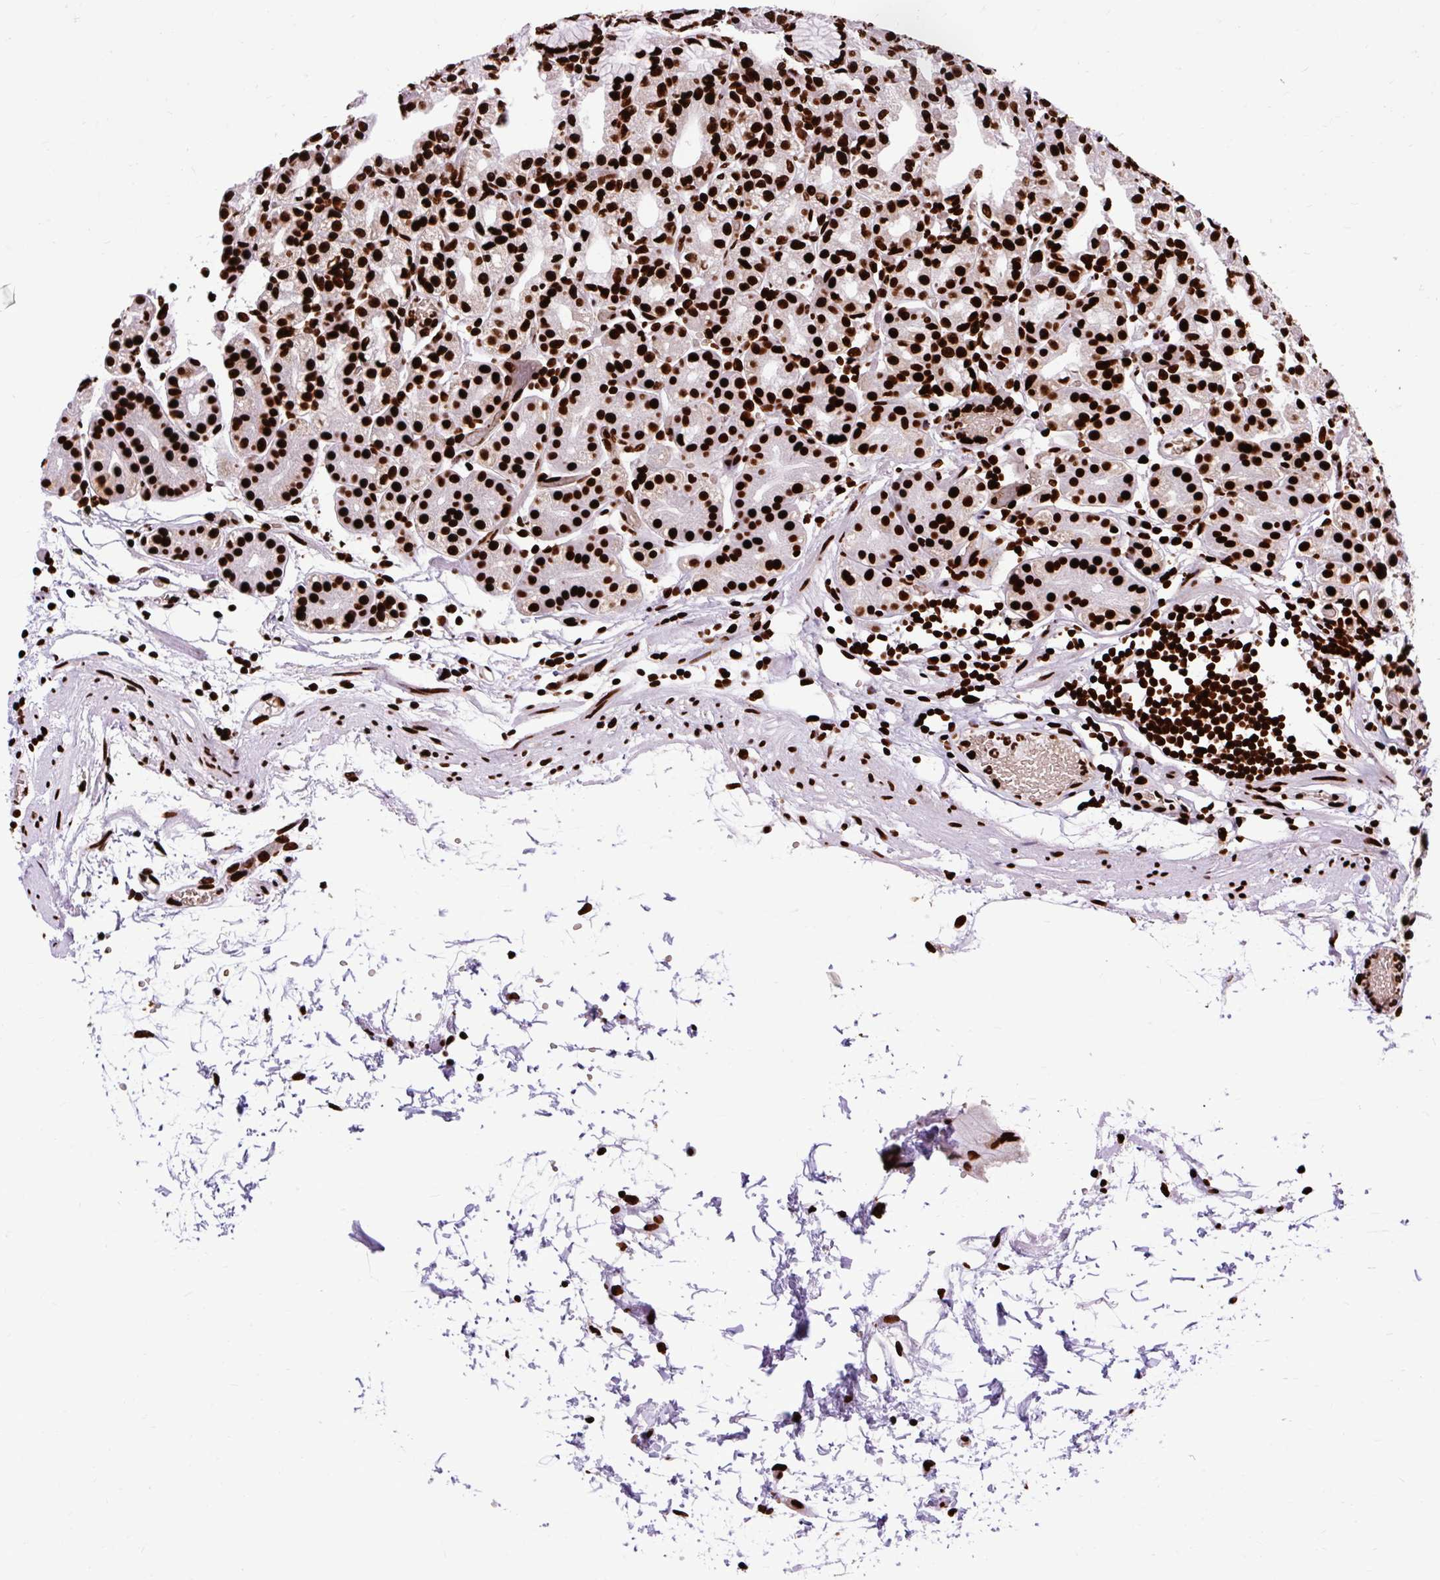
{"staining": {"intensity": "strong", "quantity": ">75%", "location": "nuclear"}, "tissue": "stomach", "cell_type": "Glandular cells", "image_type": "normal", "snomed": [{"axis": "morphology", "description": "Normal tissue, NOS"}, {"axis": "topography", "description": "Stomach"}], "caption": "An immunohistochemistry photomicrograph of normal tissue is shown. Protein staining in brown highlights strong nuclear positivity in stomach within glandular cells. (IHC, brightfield microscopy, high magnification).", "gene": "FUS", "patient": {"sex": "female", "age": 57}}